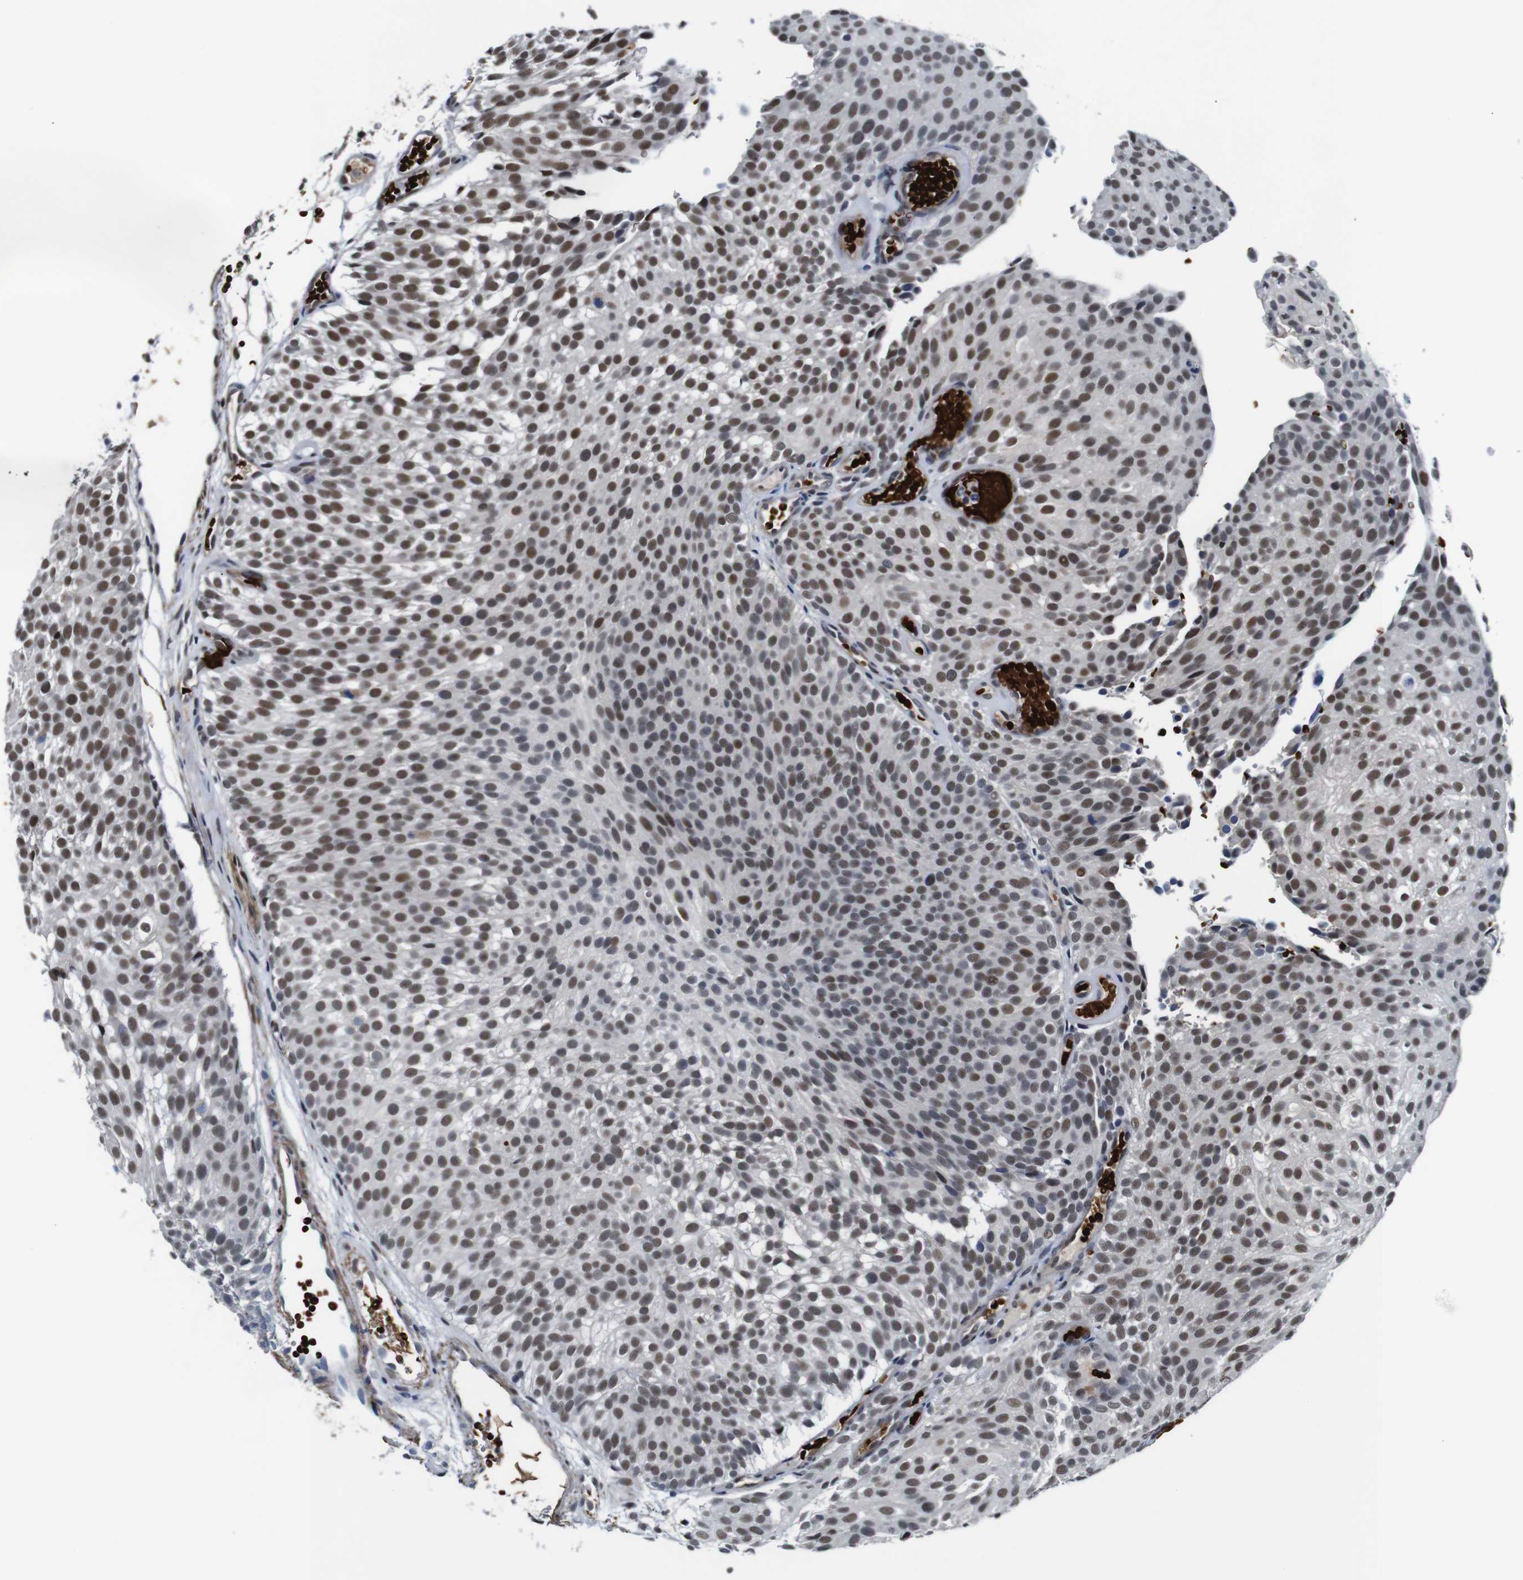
{"staining": {"intensity": "moderate", "quantity": ">75%", "location": "nuclear"}, "tissue": "urothelial cancer", "cell_type": "Tumor cells", "image_type": "cancer", "snomed": [{"axis": "morphology", "description": "Urothelial carcinoma, Low grade"}, {"axis": "topography", "description": "Urinary bladder"}], "caption": "A brown stain highlights moderate nuclear positivity of a protein in human low-grade urothelial carcinoma tumor cells. (IHC, brightfield microscopy, high magnification).", "gene": "ILDR2", "patient": {"sex": "male", "age": 78}}